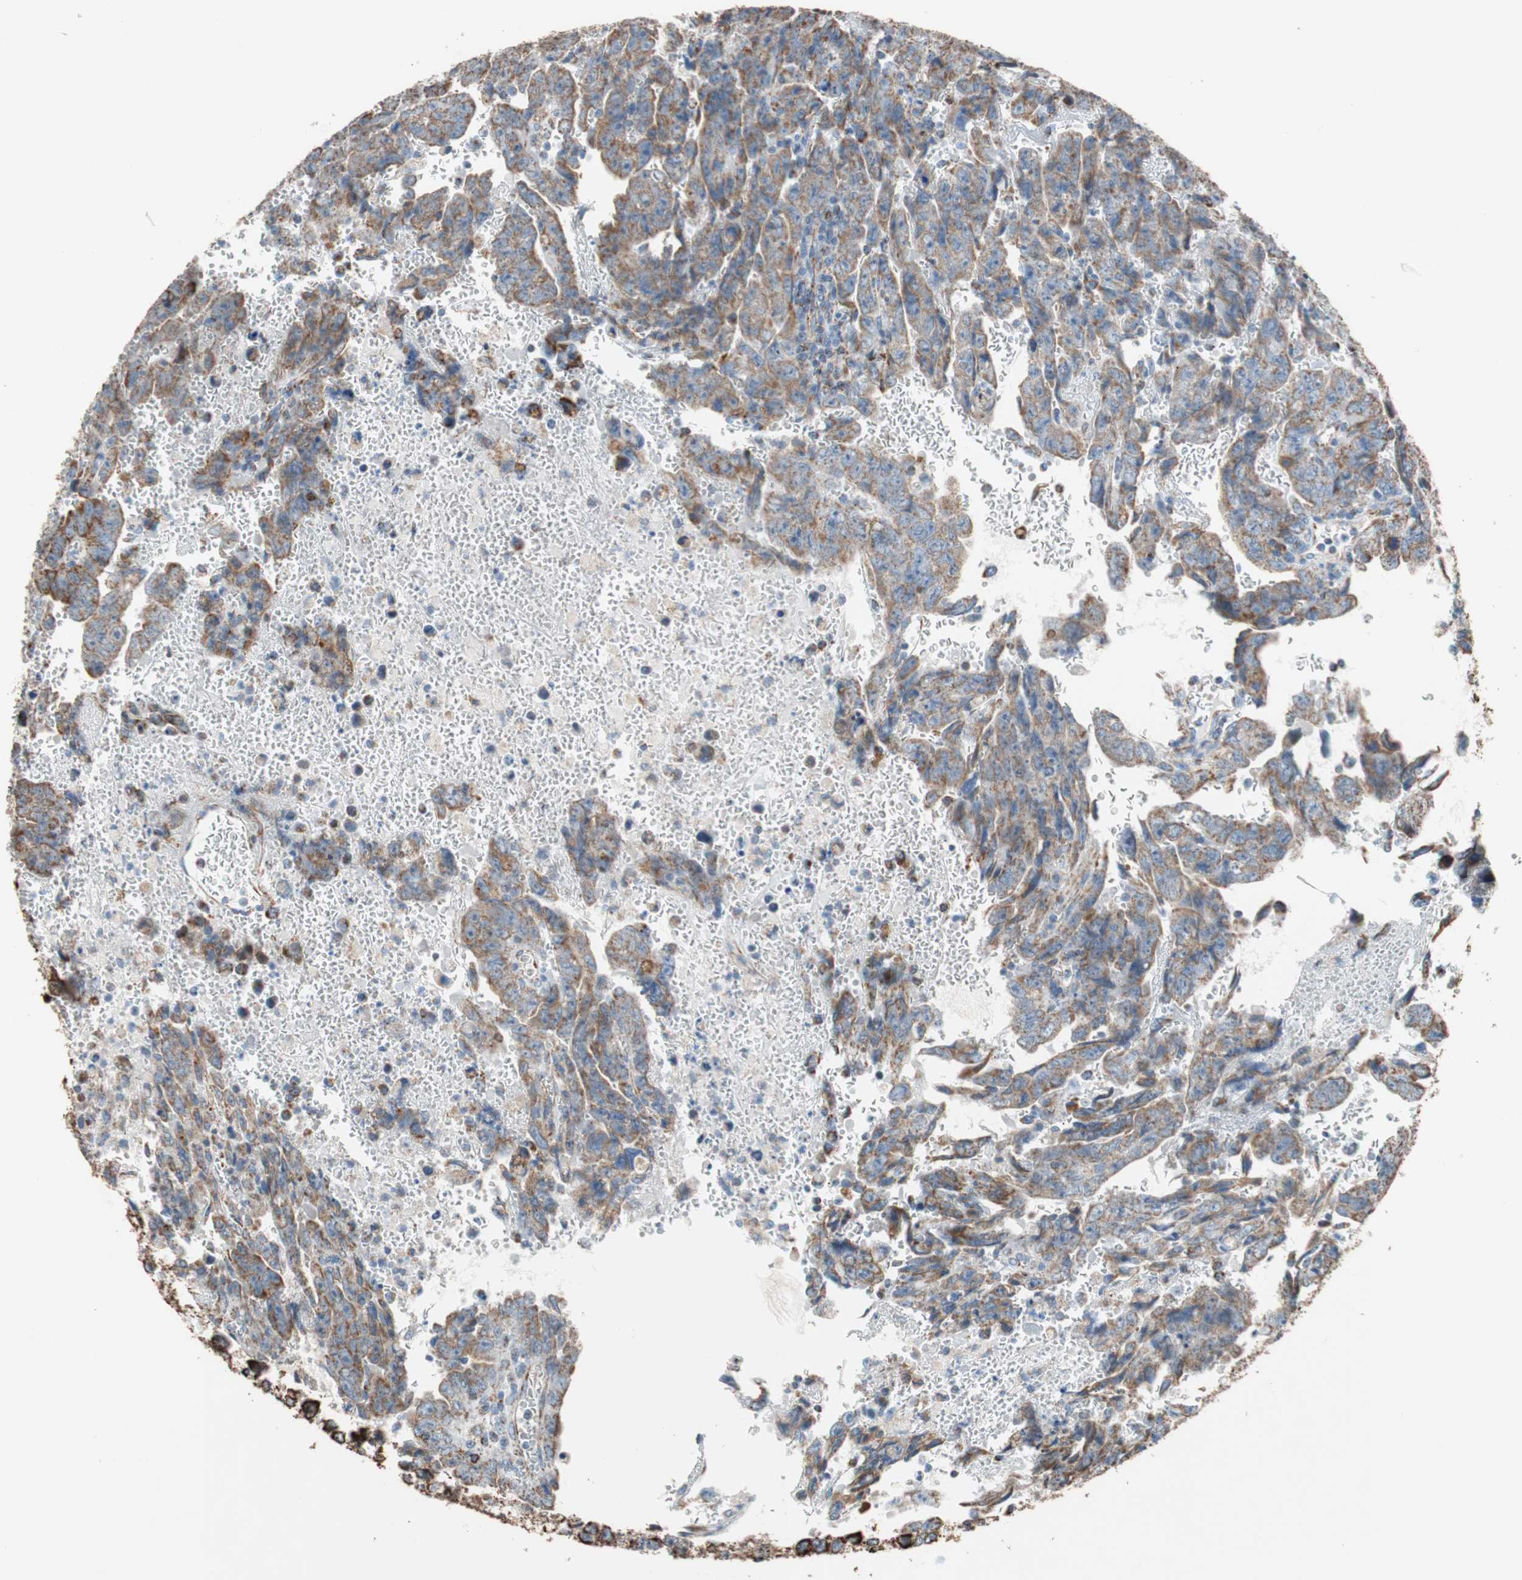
{"staining": {"intensity": "moderate", "quantity": ">75%", "location": "cytoplasmic/membranous"}, "tissue": "testis cancer", "cell_type": "Tumor cells", "image_type": "cancer", "snomed": [{"axis": "morphology", "description": "Carcinoma, Embryonal, NOS"}, {"axis": "topography", "description": "Testis"}], "caption": "Protein expression analysis of testis cancer (embryonal carcinoma) displays moderate cytoplasmic/membranous positivity in about >75% of tumor cells.", "gene": "PCSK4", "patient": {"sex": "male", "age": 28}}